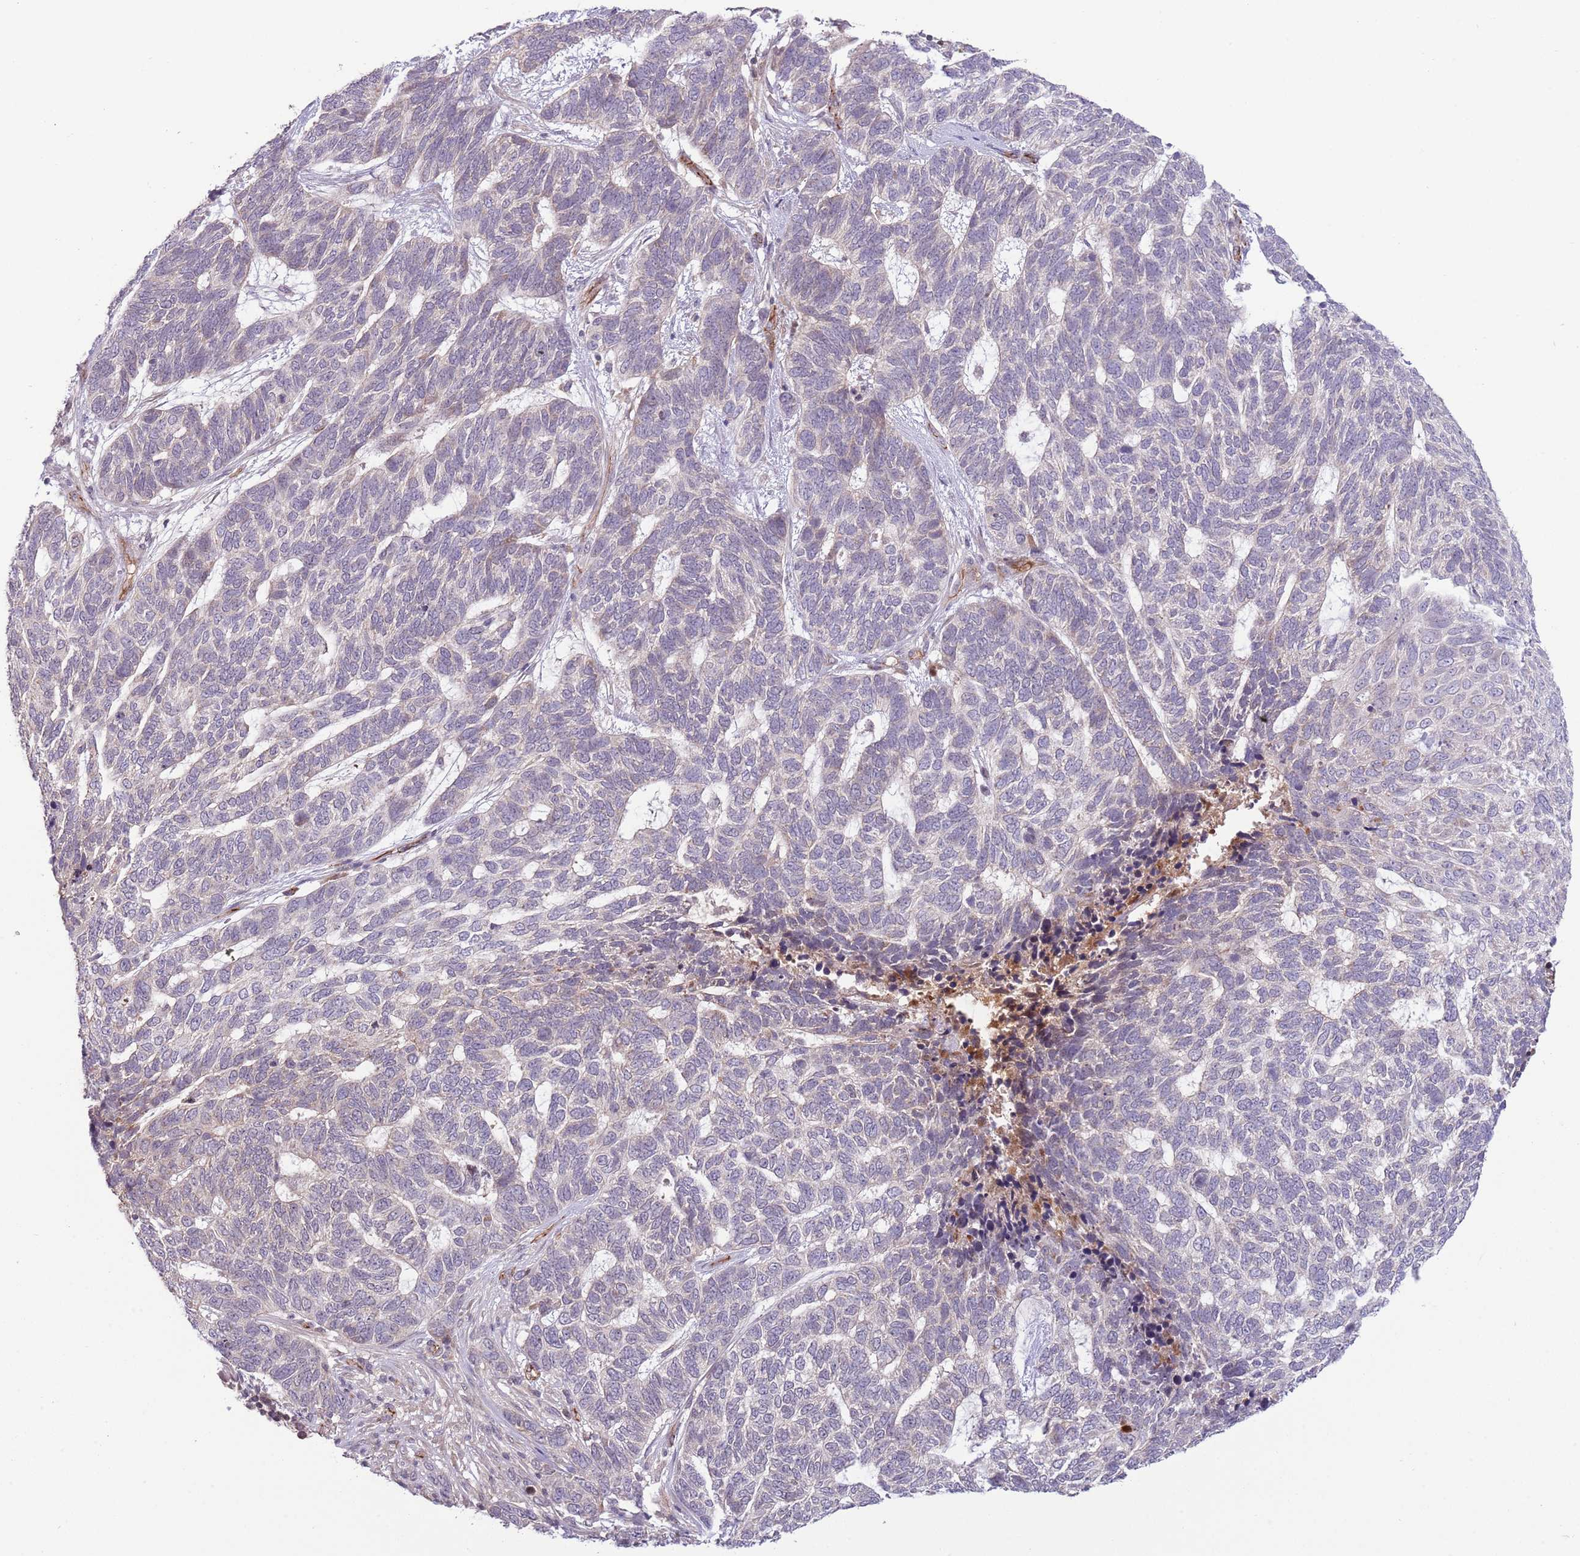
{"staining": {"intensity": "negative", "quantity": "none", "location": "none"}, "tissue": "skin cancer", "cell_type": "Tumor cells", "image_type": "cancer", "snomed": [{"axis": "morphology", "description": "Basal cell carcinoma"}, {"axis": "topography", "description": "Skin"}], "caption": "Skin cancer was stained to show a protein in brown. There is no significant staining in tumor cells. (Brightfield microscopy of DAB immunohistochemistry (IHC) at high magnification).", "gene": "DPP10", "patient": {"sex": "female", "age": 65}}